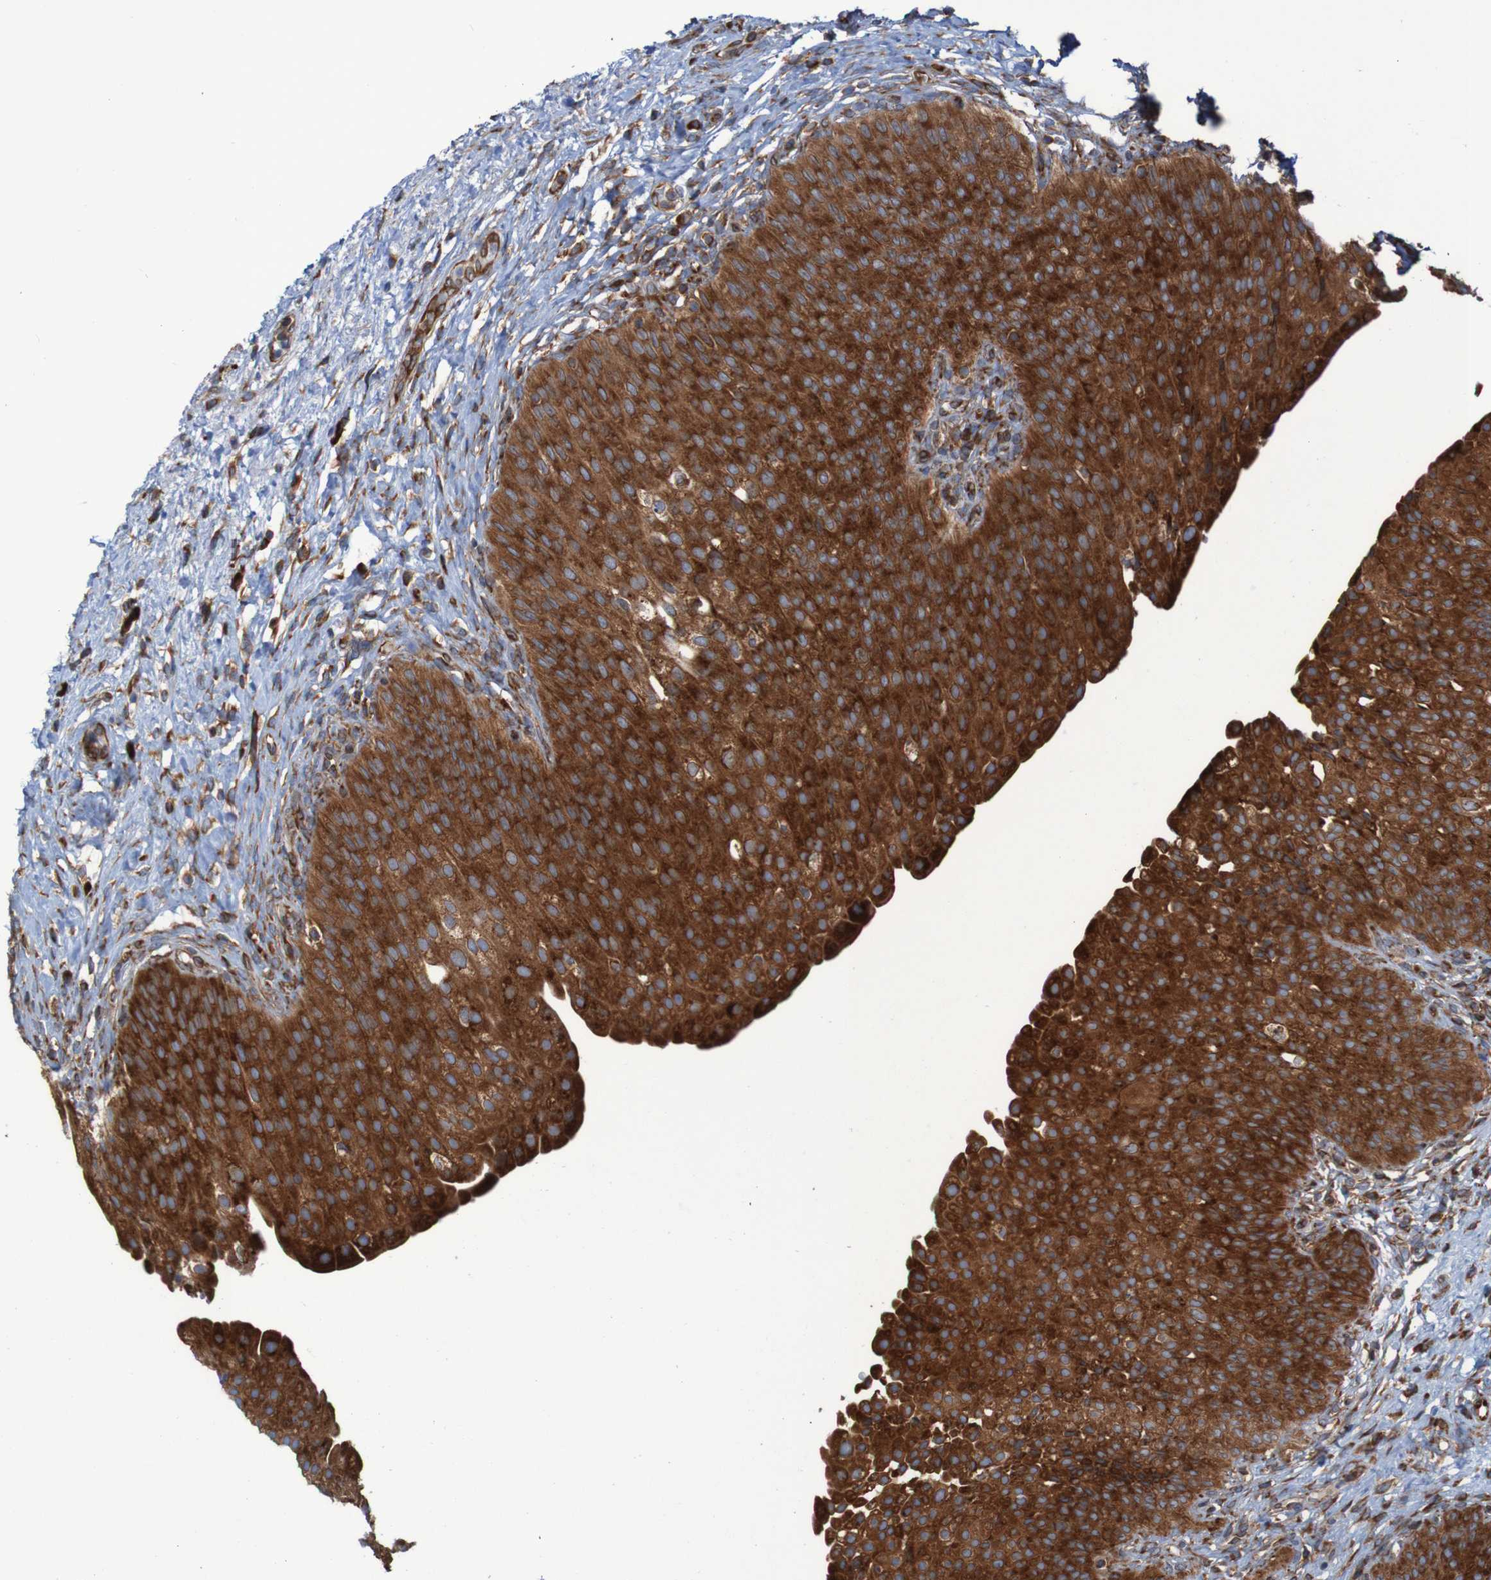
{"staining": {"intensity": "strong", "quantity": ">75%", "location": "cytoplasmic/membranous"}, "tissue": "urinary bladder", "cell_type": "Urothelial cells", "image_type": "normal", "snomed": [{"axis": "morphology", "description": "Normal tissue, NOS"}, {"axis": "topography", "description": "Urinary bladder"}], "caption": "A histopathology image of human urinary bladder stained for a protein shows strong cytoplasmic/membranous brown staining in urothelial cells.", "gene": "RPL10", "patient": {"sex": "male", "age": 46}}